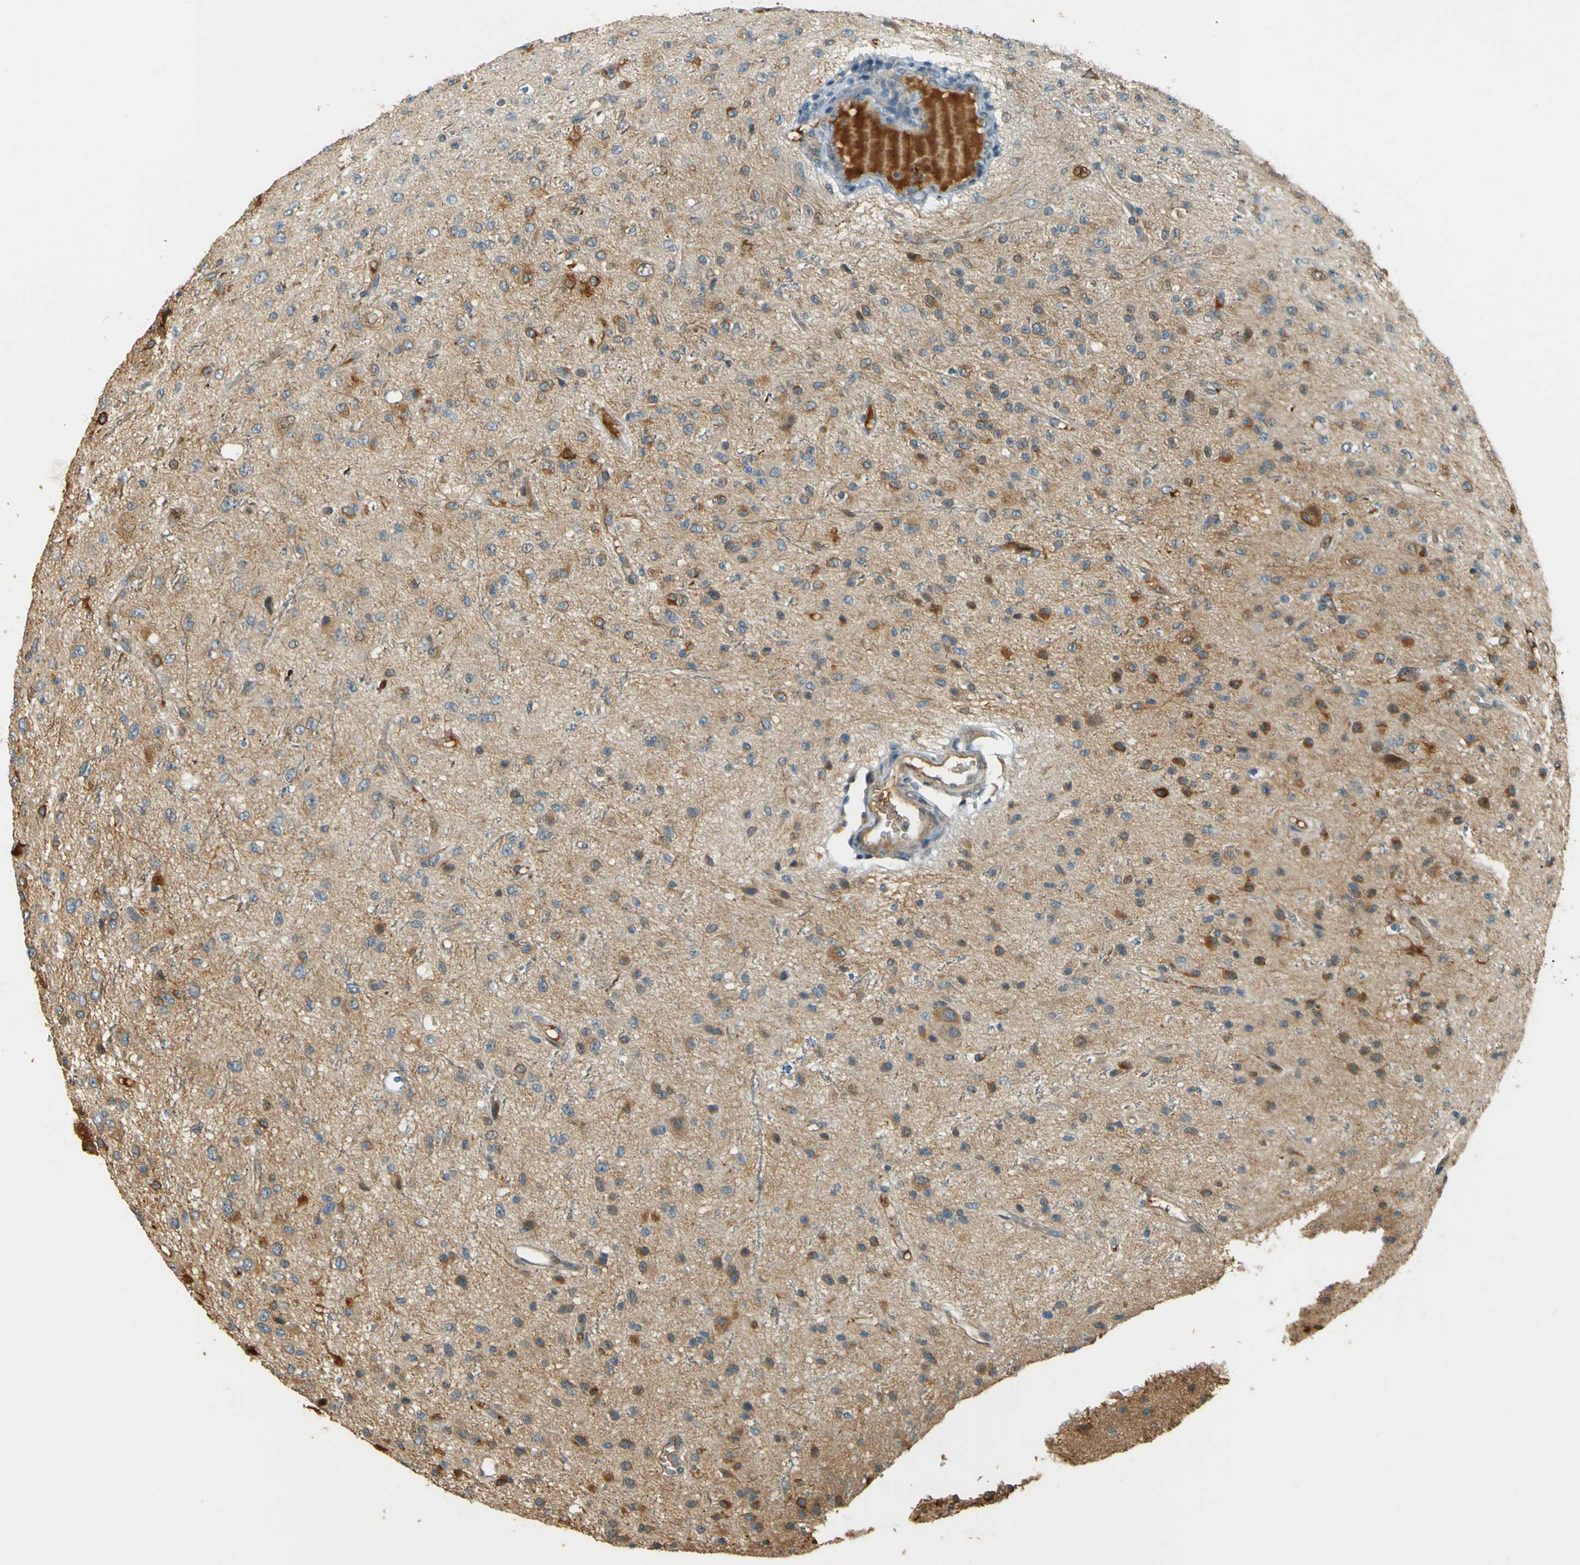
{"staining": {"intensity": "strong", "quantity": "25%-75%", "location": "cytoplasmic/membranous"}, "tissue": "glioma", "cell_type": "Tumor cells", "image_type": "cancer", "snomed": [{"axis": "morphology", "description": "Glioma, malignant, High grade"}, {"axis": "topography", "description": "pancreas cauda"}], "caption": "Human glioma stained with a protein marker shows strong staining in tumor cells.", "gene": "LPCAT1", "patient": {"sex": "male", "age": 60}}